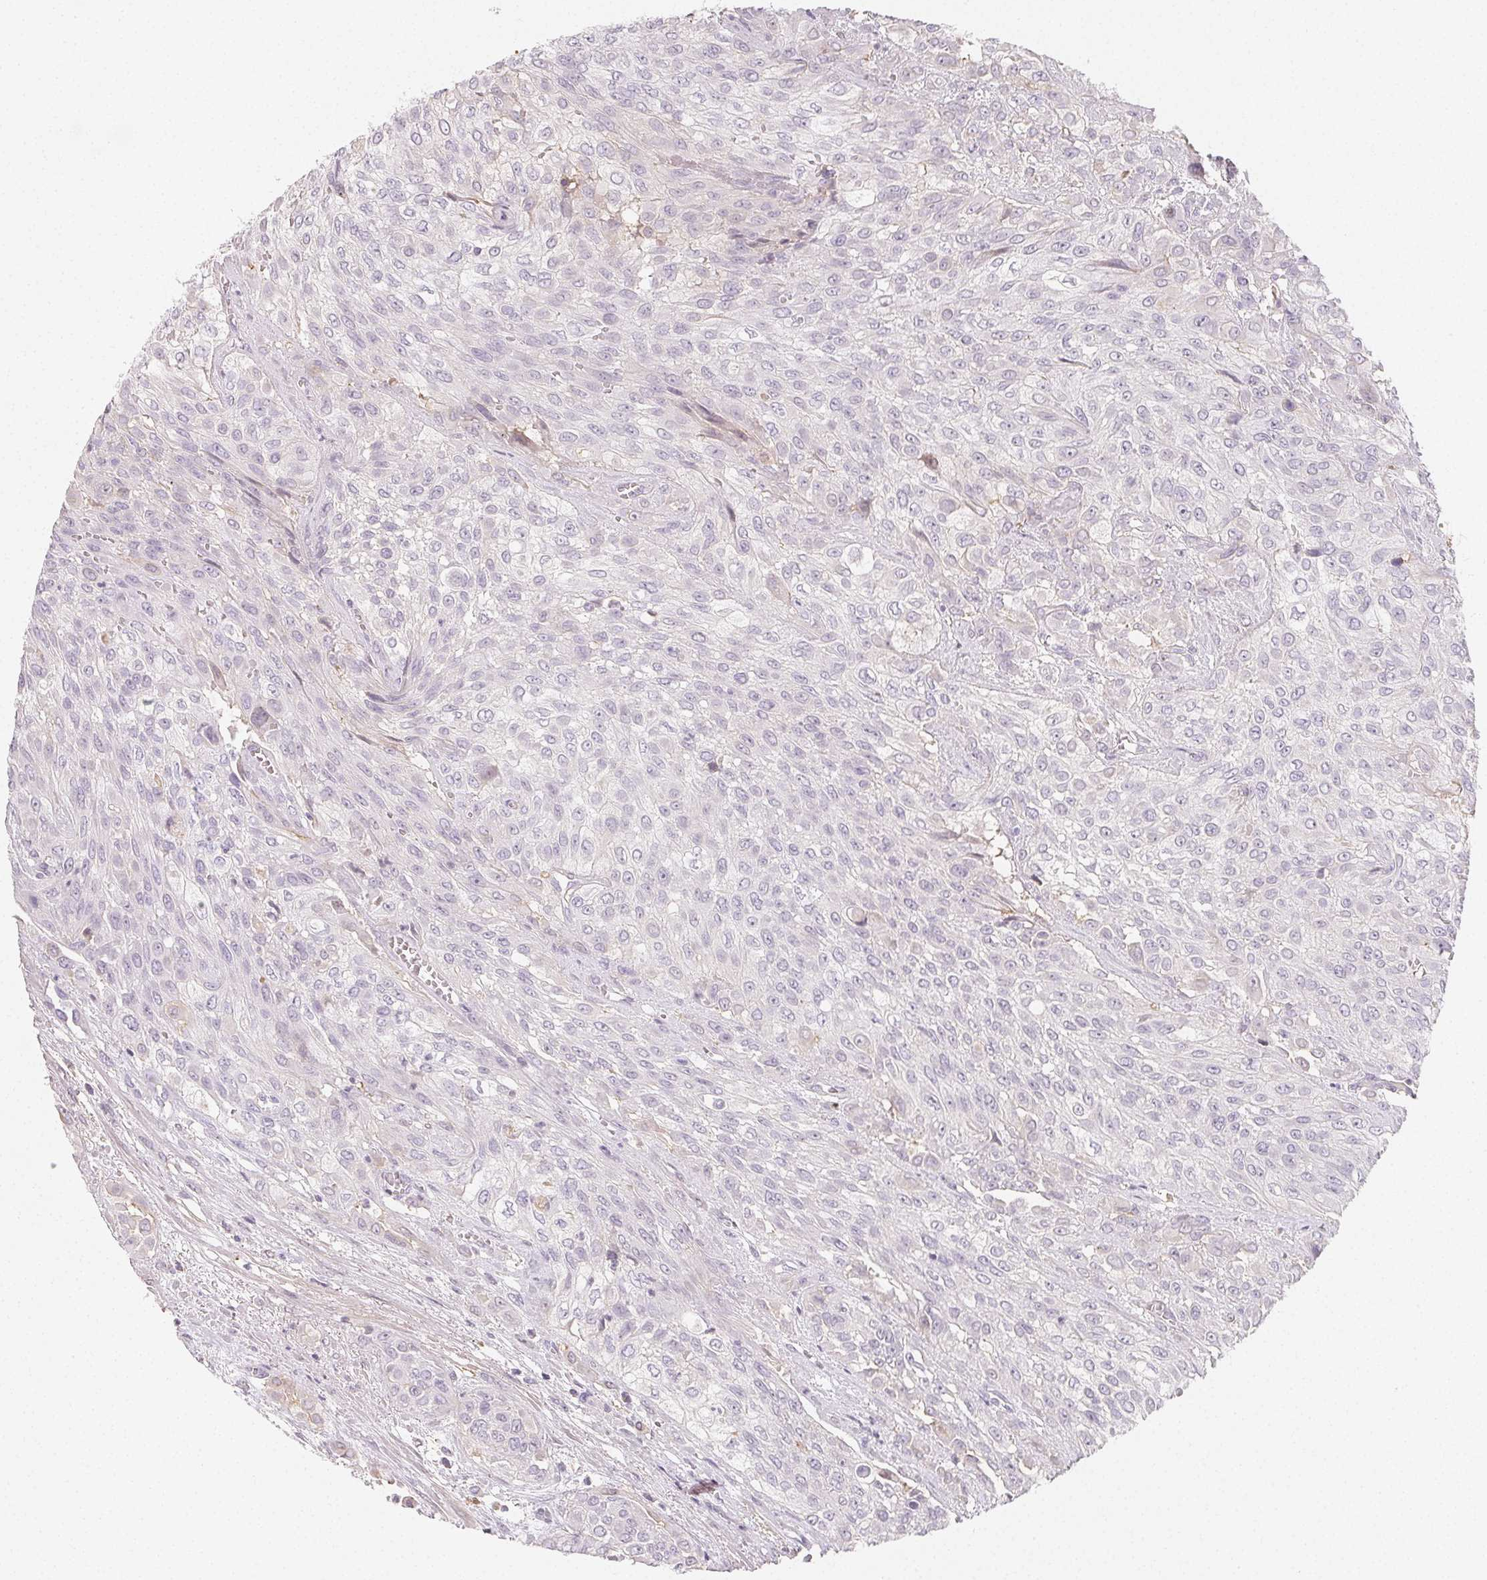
{"staining": {"intensity": "negative", "quantity": "none", "location": "none"}, "tissue": "urothelial cancer", "cell_type": "Tumor cells", "image_type": "cancer", "snomed": [{"axis": "morphology", "description": "Urothelial carcinoma, High grade"}, {"axis": "topography", "description": "Urinary bladder"}], "caption": "Urothelial cancer was stained to show a protein in brown. There is no significant staining in tumor cells. (DAB IHC visualized using brightfield microscopy, high magnification).", "gene": "LRRC23", "patient": {"sex": "male", "age": 57}}